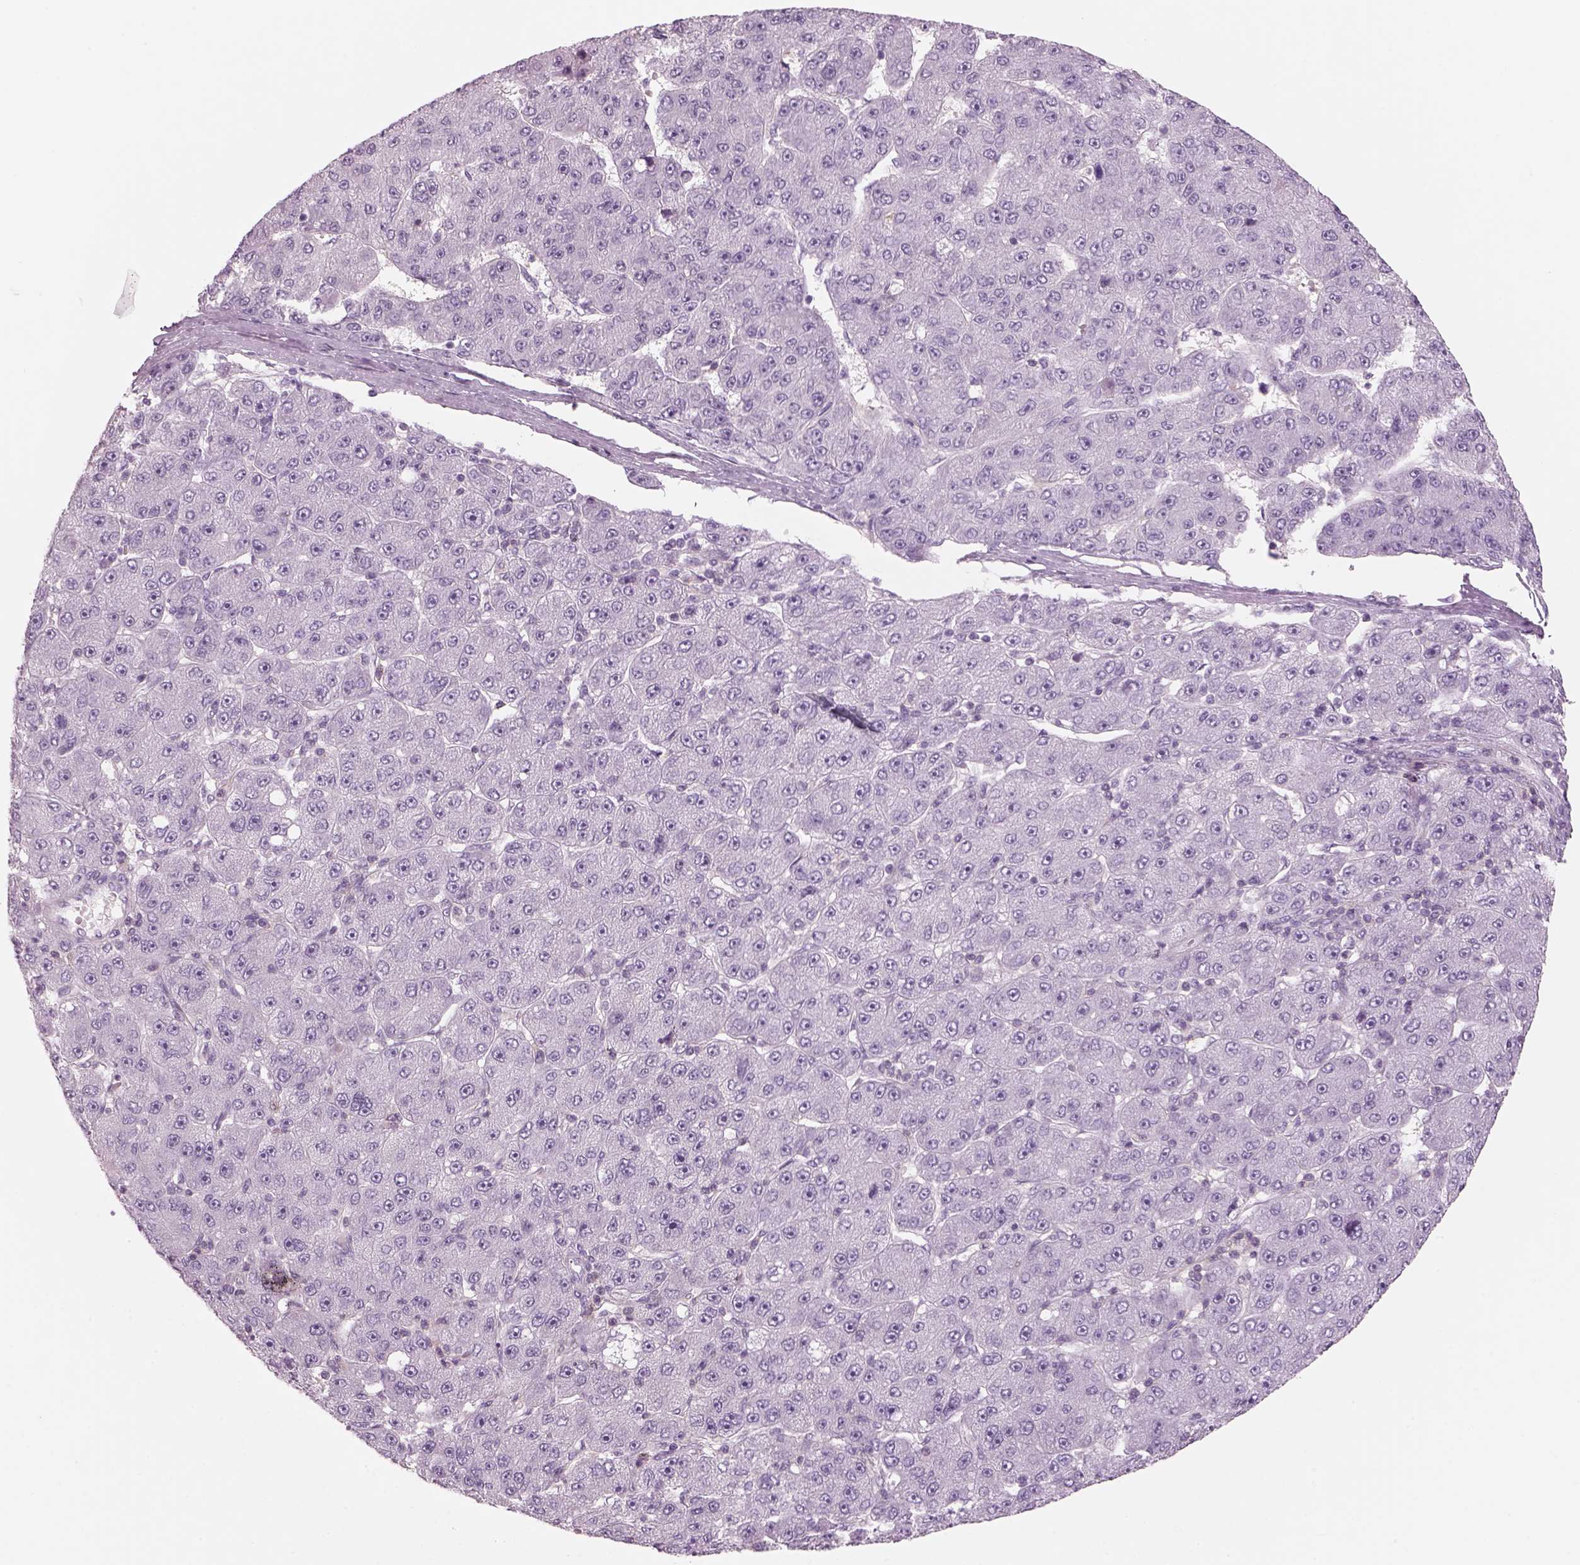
{"staining": {"intensity": "negative", "quantity": "none", "location": "none"}, "tissue": "liver cancer", "cell_type": "Tumor cells", "image_type": "cancer", "snomed": [{"axis": "morphology", "description": "Carcinoma, Hepatocellular, NOS"}, {"axis": "topography", "description": "Liver"}], "caption": "Protein analysis of liver cancer (hepatocellular carcinoma) reveals no significant expression in tumor cells.", "gene": "SLC1A7", "patient": {"sex": "male", "age": 67}}